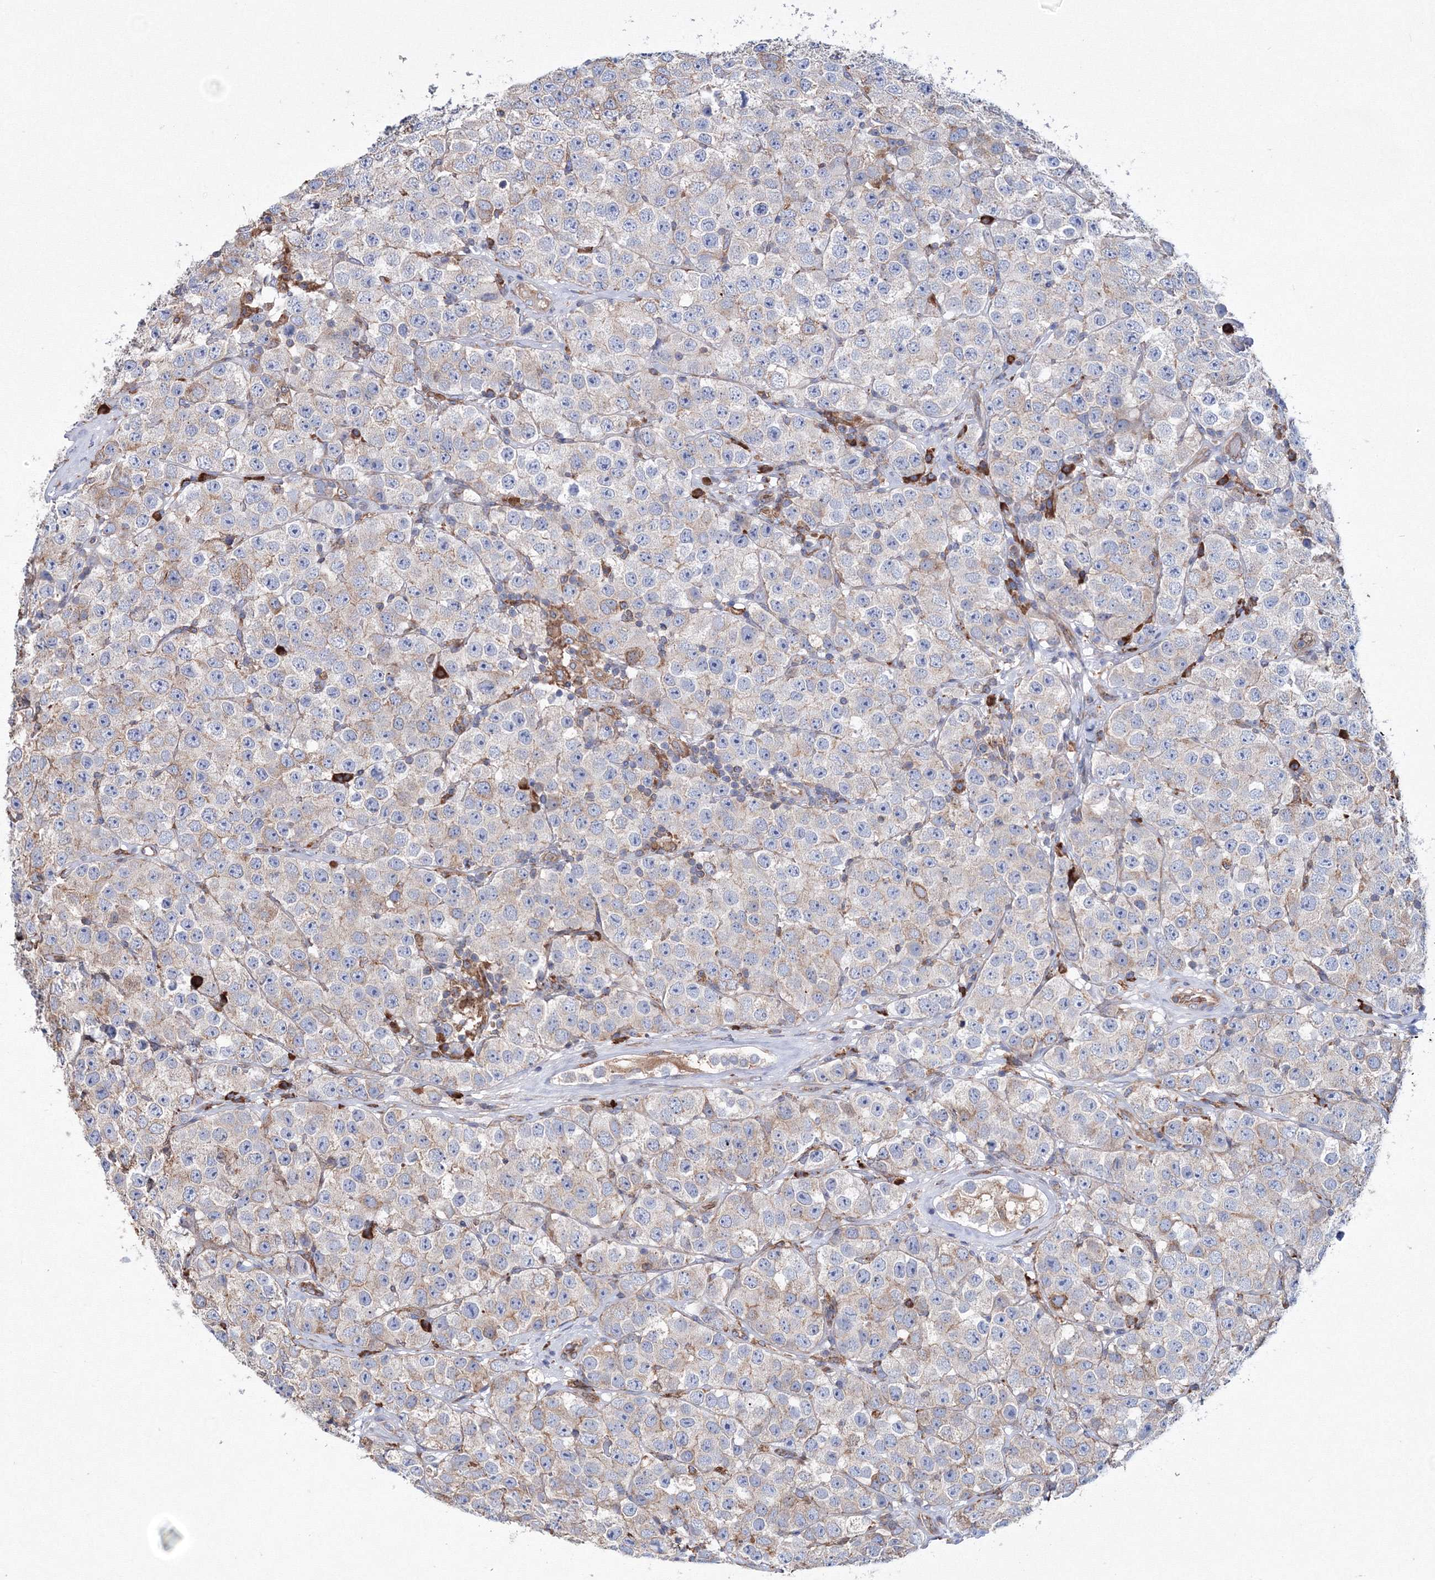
{"staining": {"intensity": "weak", "quantity": "<25%", "location": "cytoplasmic/membranous"}, "tissue": "testis cancer", "cell_type": "Tumor cells", "image_type": "cancer", "snomed": [{"axis": "morphology", "description": "Seminoma, NOS"}, {"axis": "topography", "description": "Testis"}], "caption": "This is an immunohistochemistry micrograph of human testis seminoma. There is no expression in tumor cells.", "gene": "VPS8", "patient": {"sex": "male", "age": 28}}